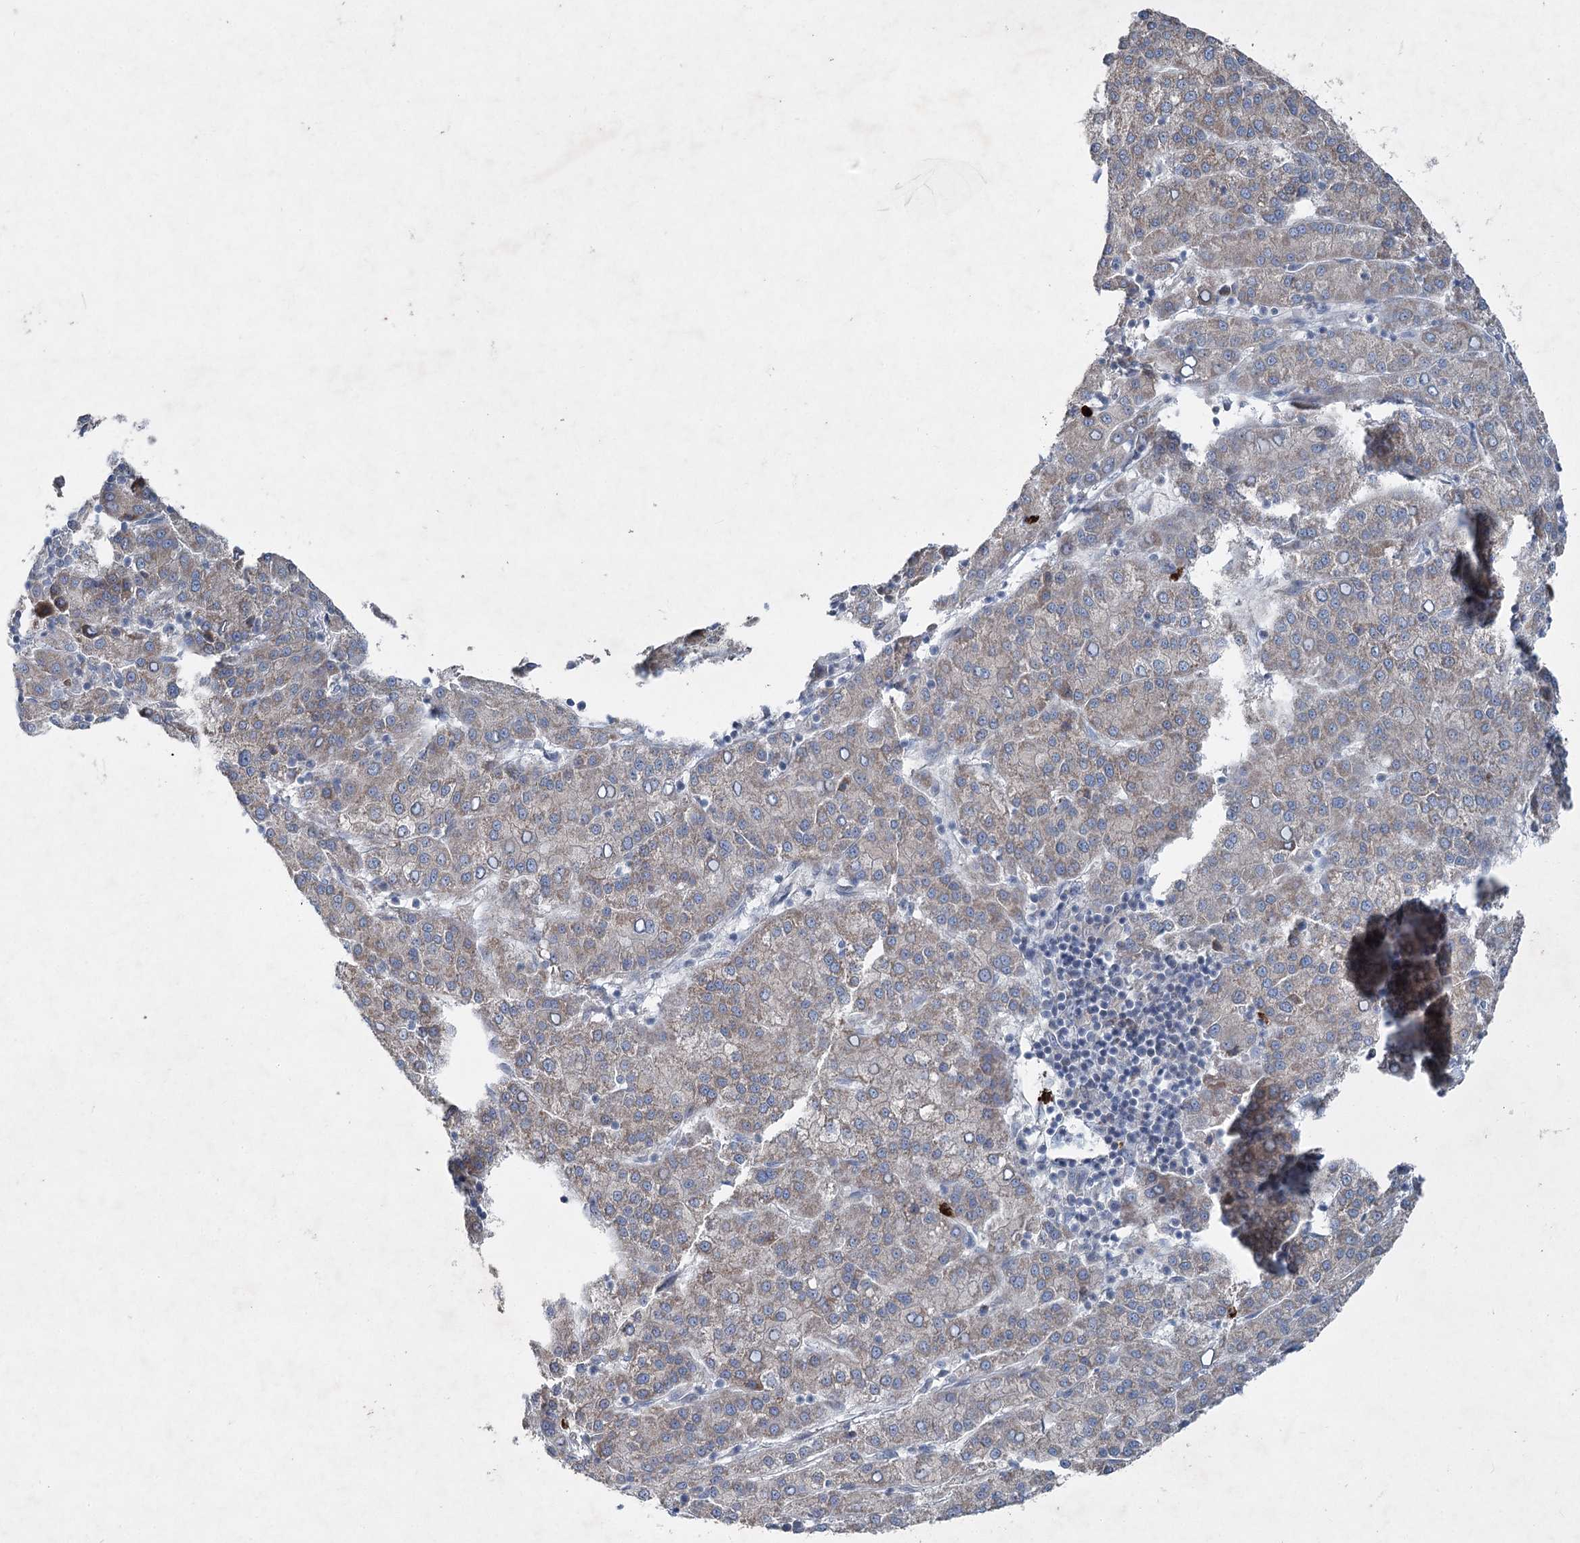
{"staining": {"intensity": "weak", "quantity": ">75%", "location": "cytoplasmic/membranous"}, "tissue": "liver cancer", "cell_type": "Tumor cells", "image_type": "cancer", "snomed": [{"axis": "morphology", "description": "Carcinoma, Hepatocellular, NOS"}, {"axis": "topography", "description": "Liver"}], "caption": "High-power microscopy captured an immunohistochemistry histopathology image of hepatocellular carcinoma (liver), revealing weak cytoplasmic/membranous expression in about >75% of tumor cells.", "gene": "PLA2G12A", "patient": {"sex": "female", "age": 58}}